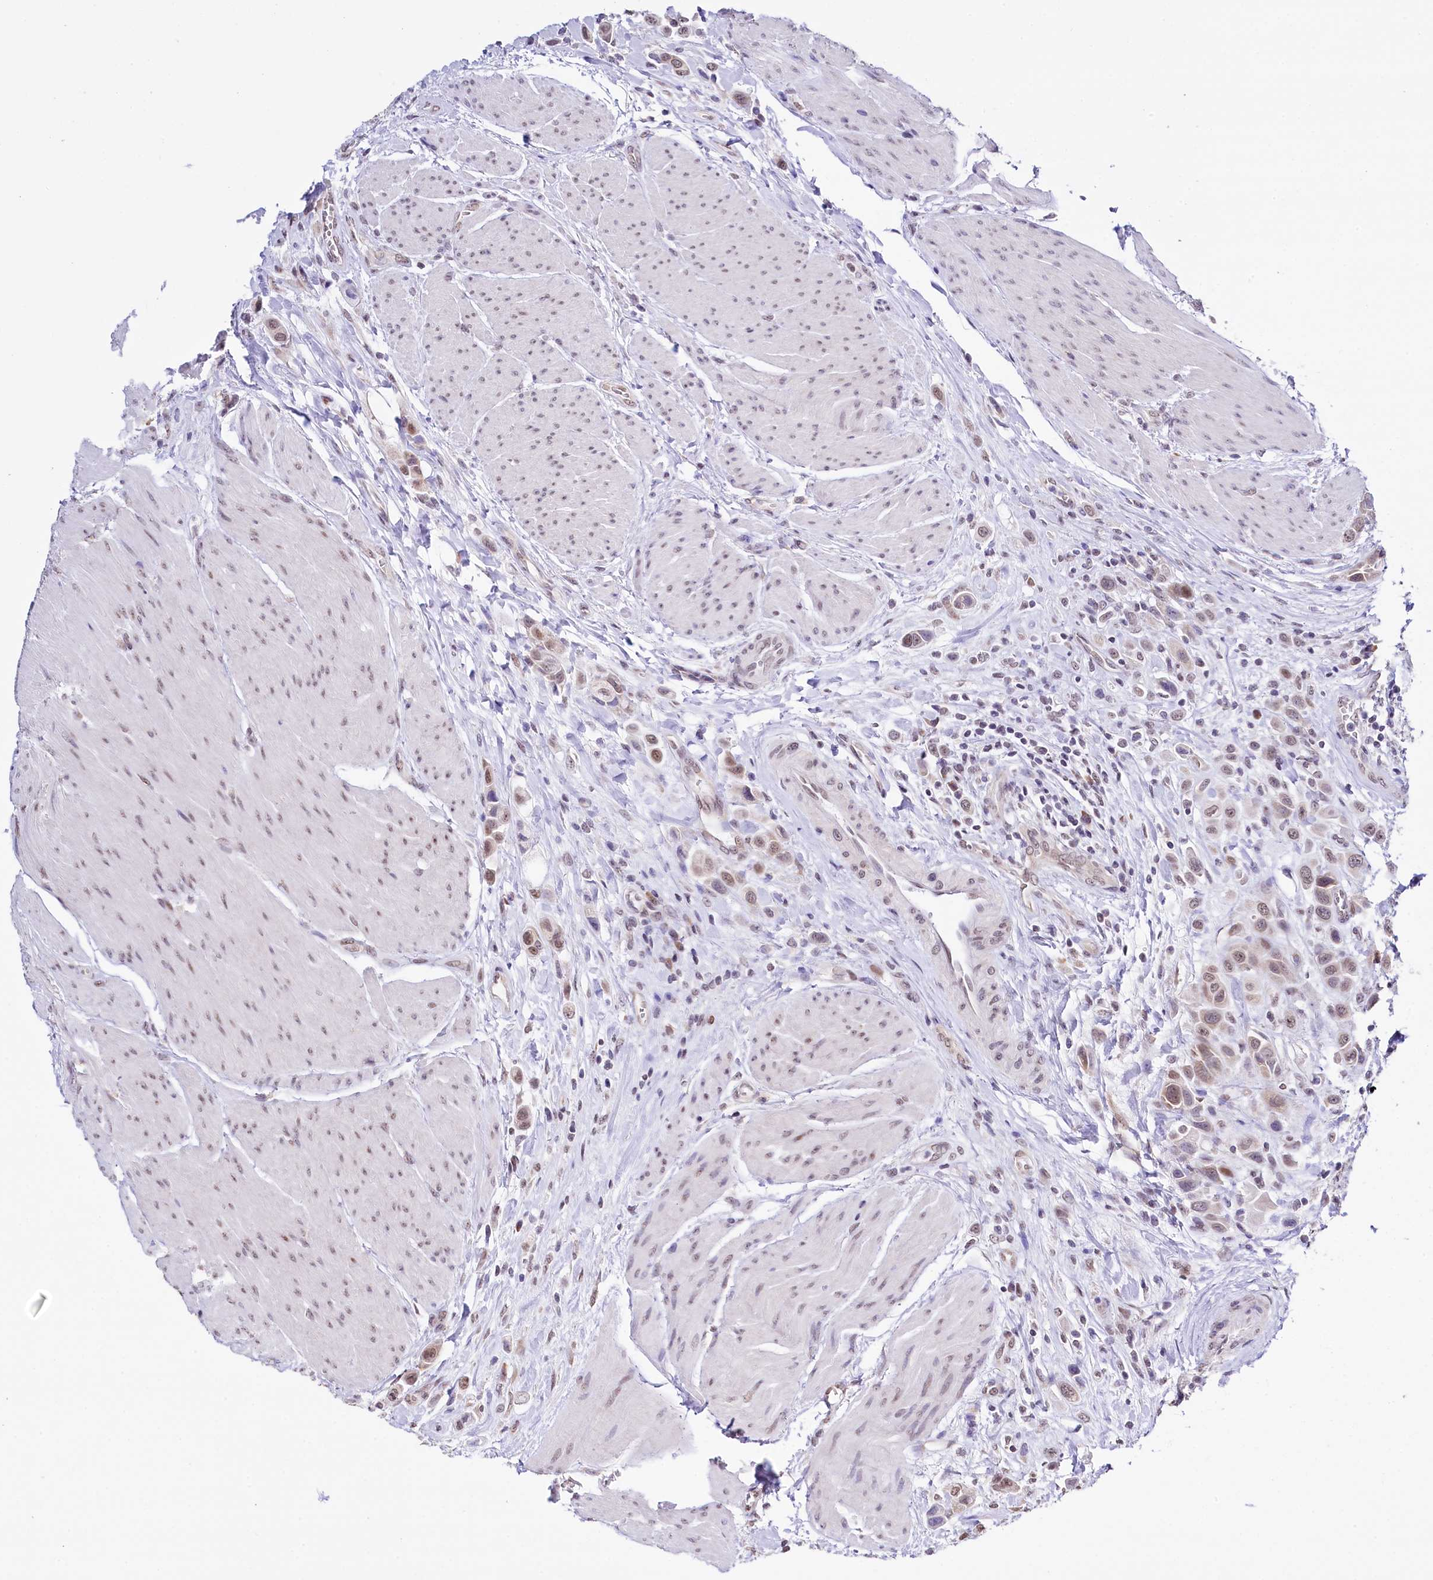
{"staining": {"intensity": "weak", "quantity": ">75%", "location": "nuclear"}, "tissue": "urothelial cancer", "cell_type": "Tumor cells", "image_type": "cancer", "snomed": [{"axis": "morphology", "description": "Urothelial carcinoma, High grade"}, {"axis": "topography", "description": "Urinary bladder"}], "caption": "An immunohistochemistry histopathology image of tumor tissue is shown. Protein staining in brown shows weak nuclear positivity in urothelial carcinoma (high-grade) within tumor cells.", "gene": "SPATS2", "patient": {"sex": "male", "age": 50}}